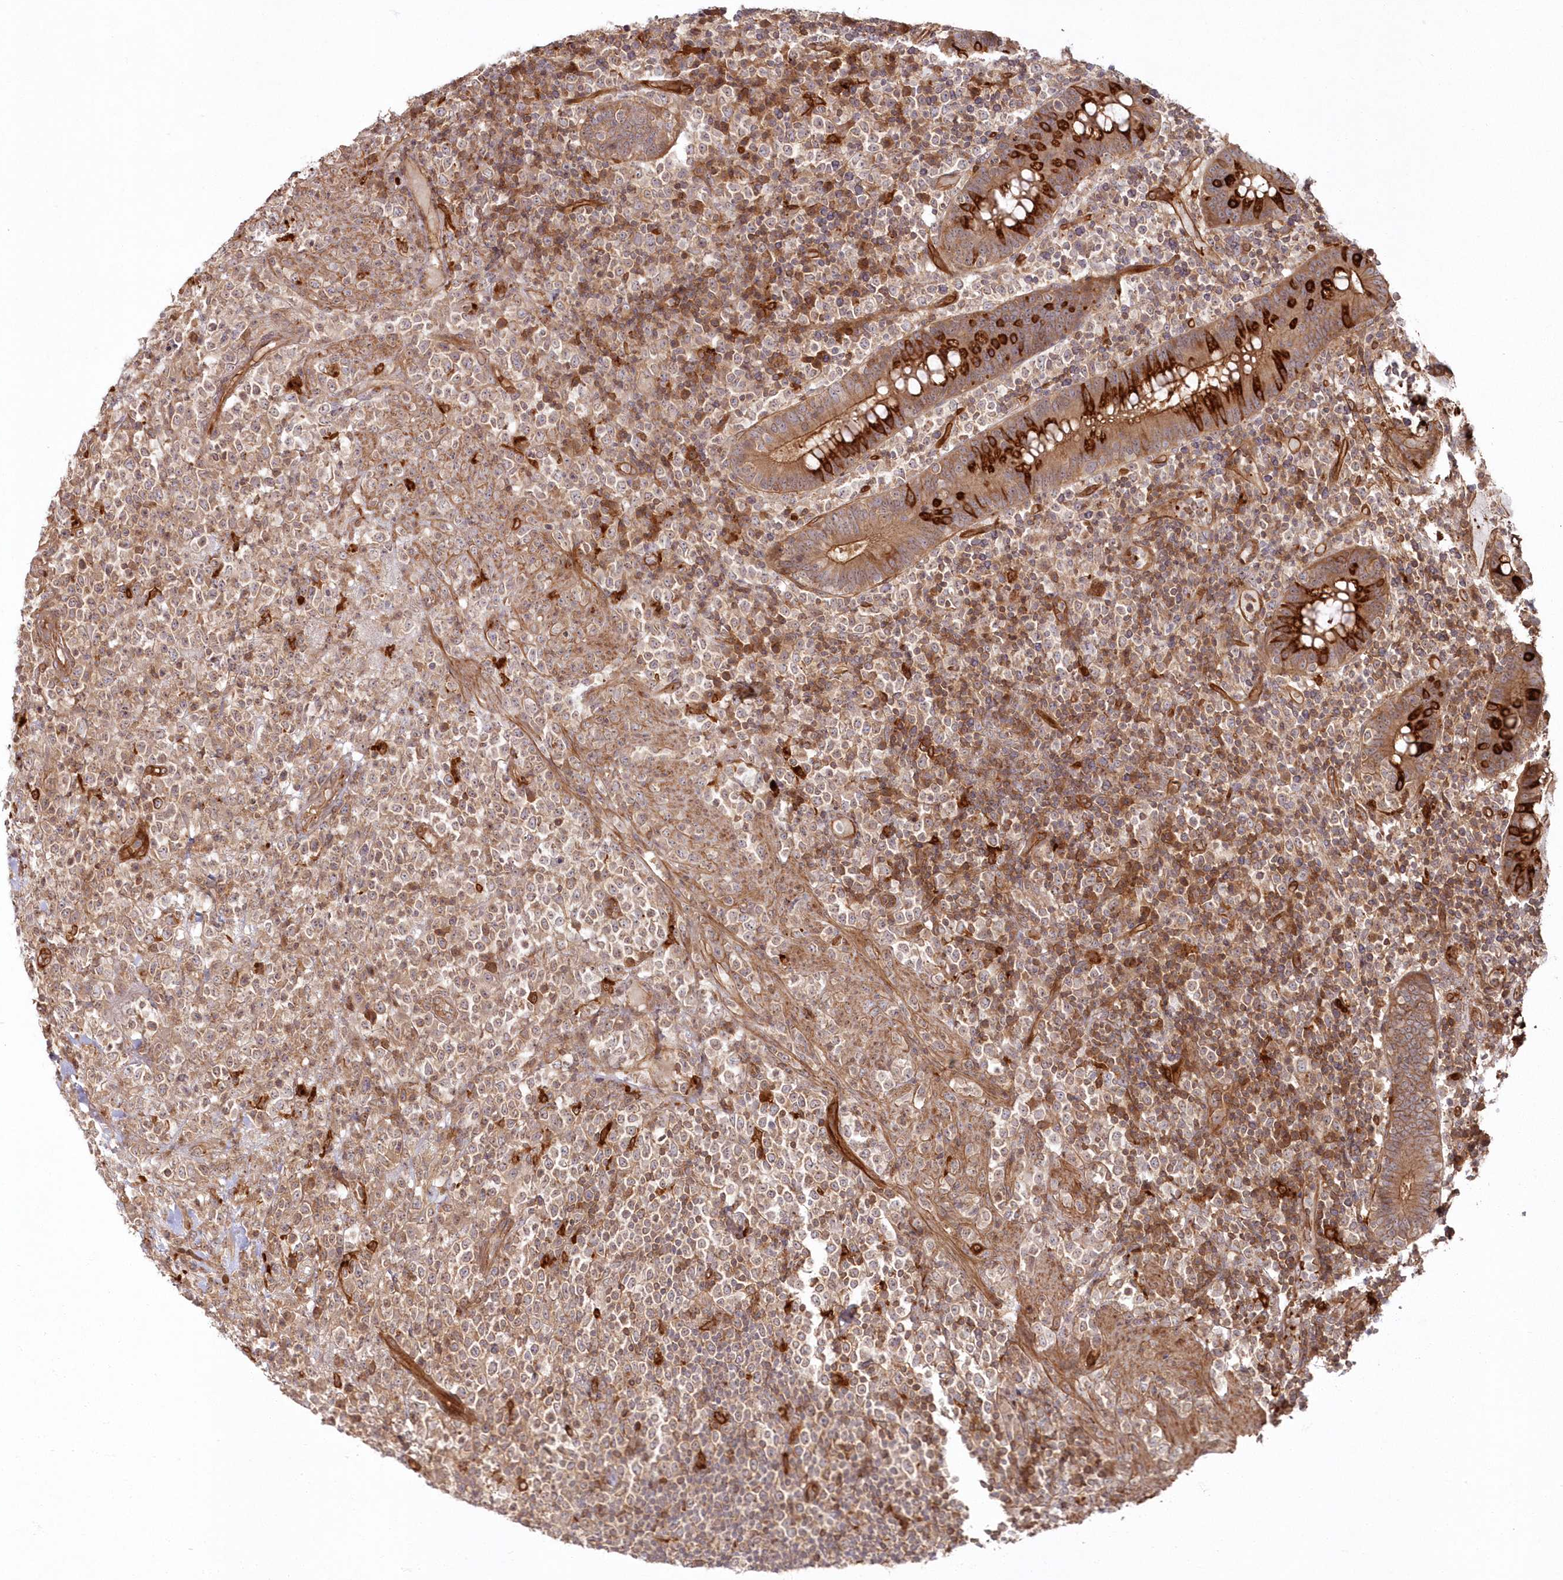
{"staining": {"intensity": "weak", "quantity": ">75%", "location": "cytoplasmic/membranous"}, "tissue": "lymphoma", "cell_type": "Tumor cells", "image_type": "cancer", "snomed": [{"axis": "morphology", "description": "Malignant lymphoma, non-Hodgkin's type, High grade"}, {"axis": "topography", "description": "Colon"}], "caption": "Immunohistochemistry (IHC) photomicrograph of neoplastic tissue: human high-grade malignant lymphoma, non-Hodgkin's type stained using IHC exhibits low levels of weak protein expression localized specifically in the cytoplasmic/membranous of tumor cells, appearing as a cytoplasmic/membranous brown color.", "gene": "RGCC", "patient": {"sex": "female", "age": 53}}